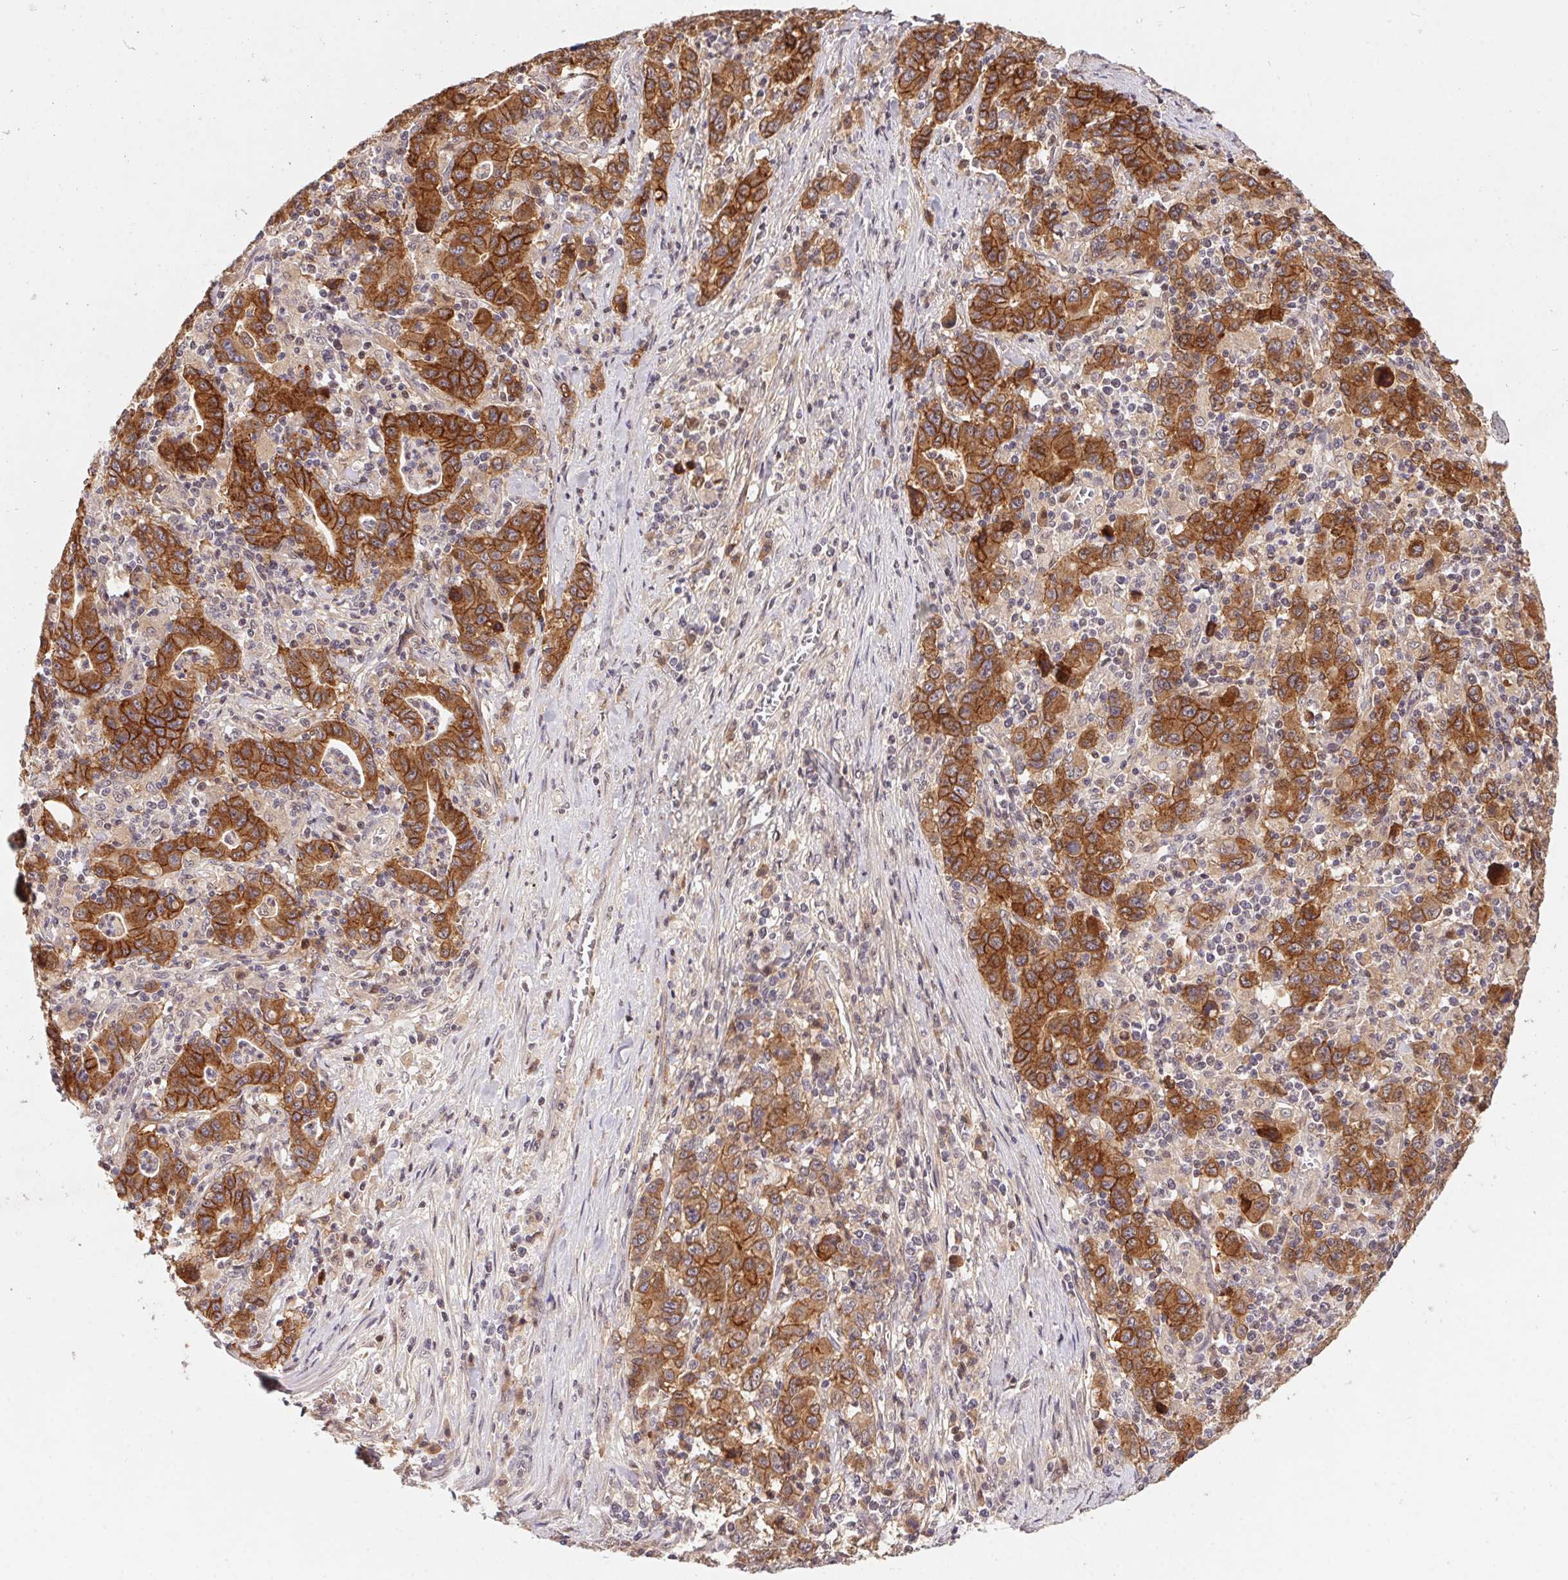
{"staining": {"intensity": "strong", "quantity": ">75%", "location": "cytoplasmic/membranous"}, "tissue": "stomach cancer", "cell_type": "Tumor cells", "image_type": "cancer", "snomed": [{"axis": "morphology", "description": "Adenocarcinoma, NOS"}, {"axis": "topography", "description": "Stomach, upper"}], "caption": "Immunohistochemical staining of human adenocarcinoma (stomach) demonstrates strong cytoplasmic/membranous protein expression in approximately >75% of tumor cells. The staining was performed using DAB (3,3'-diaminobenzidine) to visualize the protein expression in brown, while the nuclei were stained in blue with hematoxylin (Magnification: 20x).", "gene": "SLC52A2", "patient": {"sex": "male", "age": 69}}